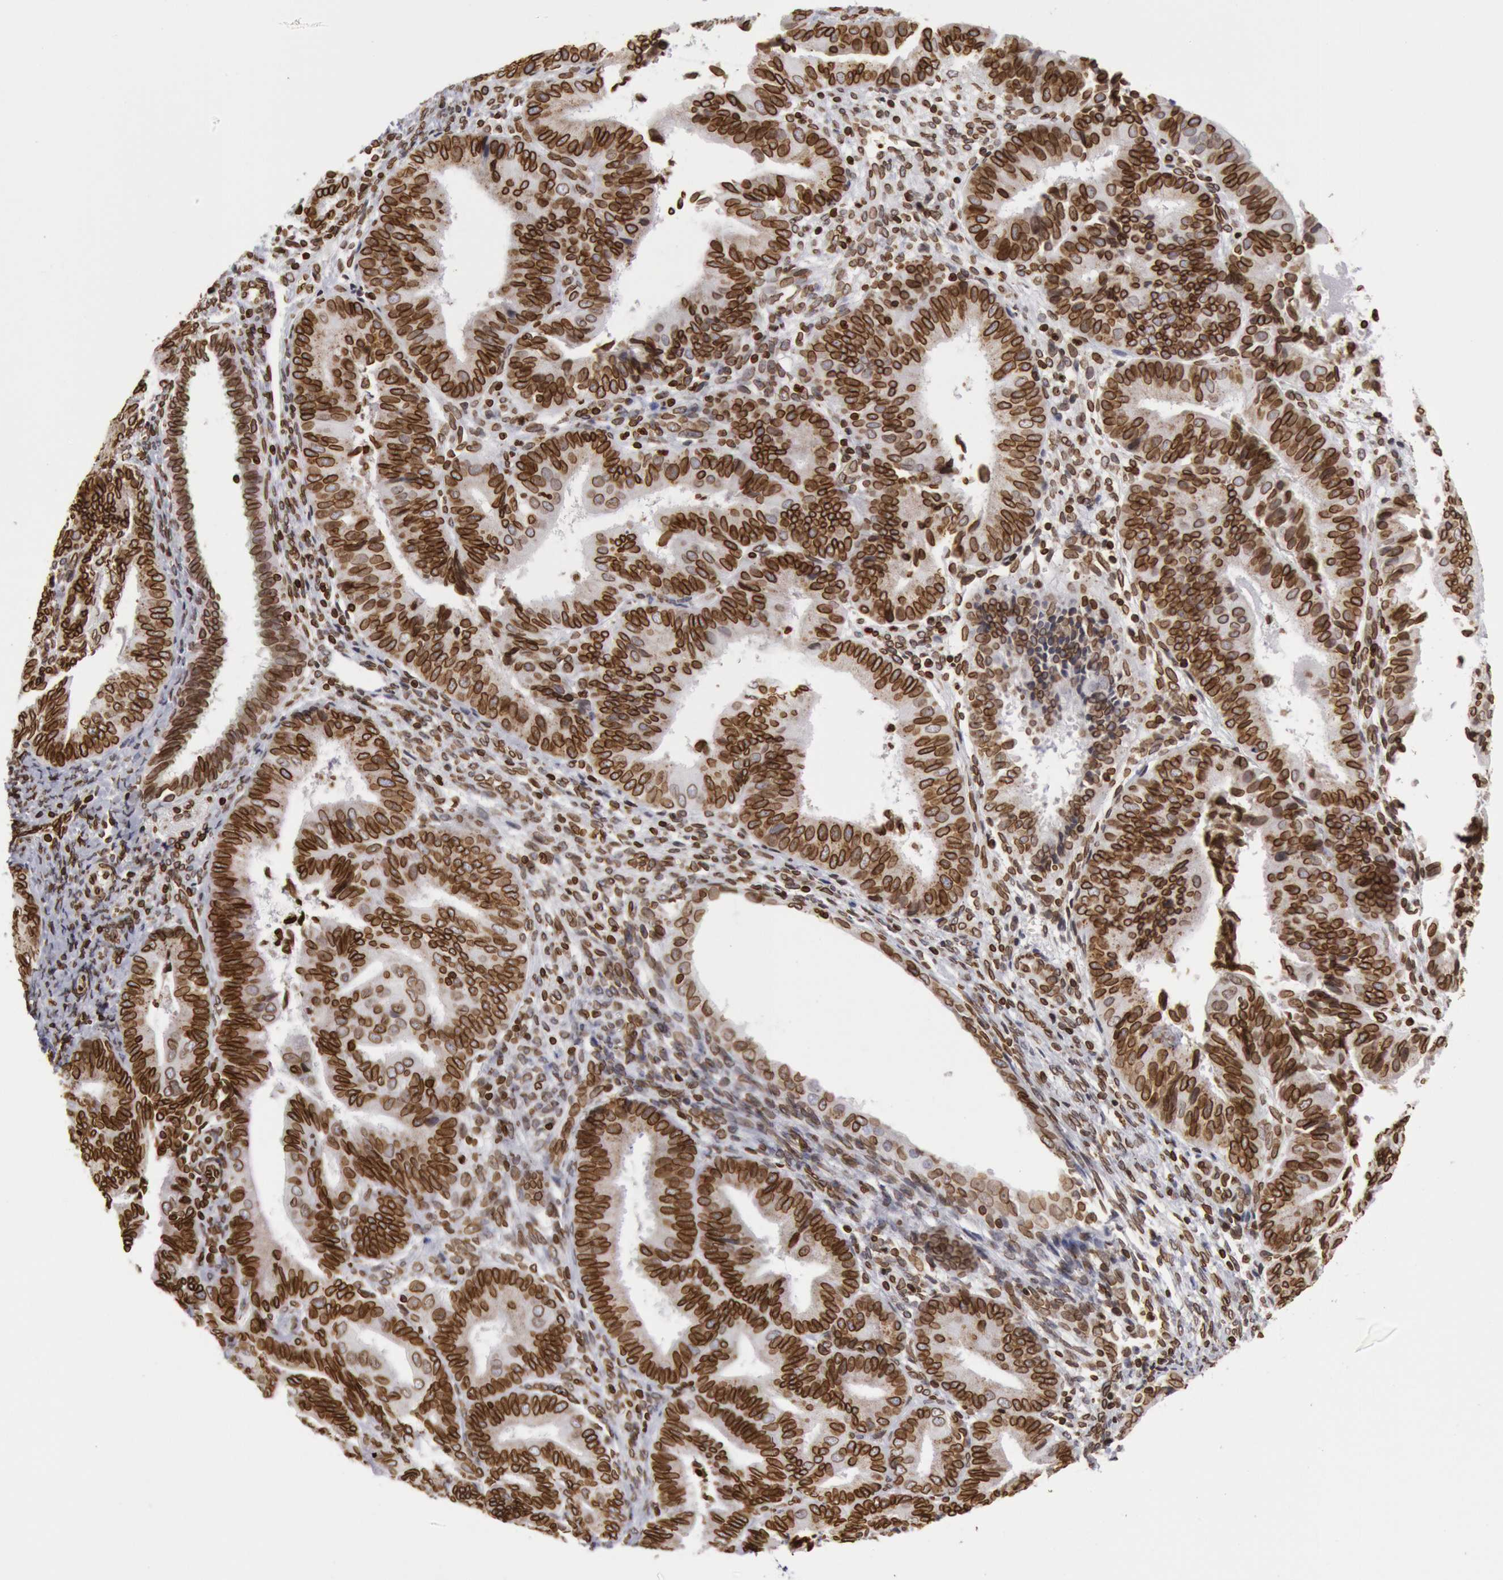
{"staining": {"intensity": "strong", "quantity": ">75%", "location": "cytoplasmic/membranous,nuclear"}, "tissue": "endometrial cancer", "cell_type": "Tumor cells", "image_type": "cancer", "snomed": [{"axis": "morphology", "description": "Adenocarcinoma, NOS"}, {"axis": "topography", "description": "Endometrium"}], "caption": "Adenocarcinoma (endometrial) stained with DAB (3,3'-diaminobenzidine) immunohistochemistry exhibits high levels of strong cytoplasmic/membranous and nuclear expression in about >75% of tumor cells. (Stains: DAB (3,3'-diaminobenzidine) in brown, nuclei in blue, Microscopy: brightfield microscopy at high magnification).", "gene": "SUN2", "patient": {"sex": "female", "age": 63}}